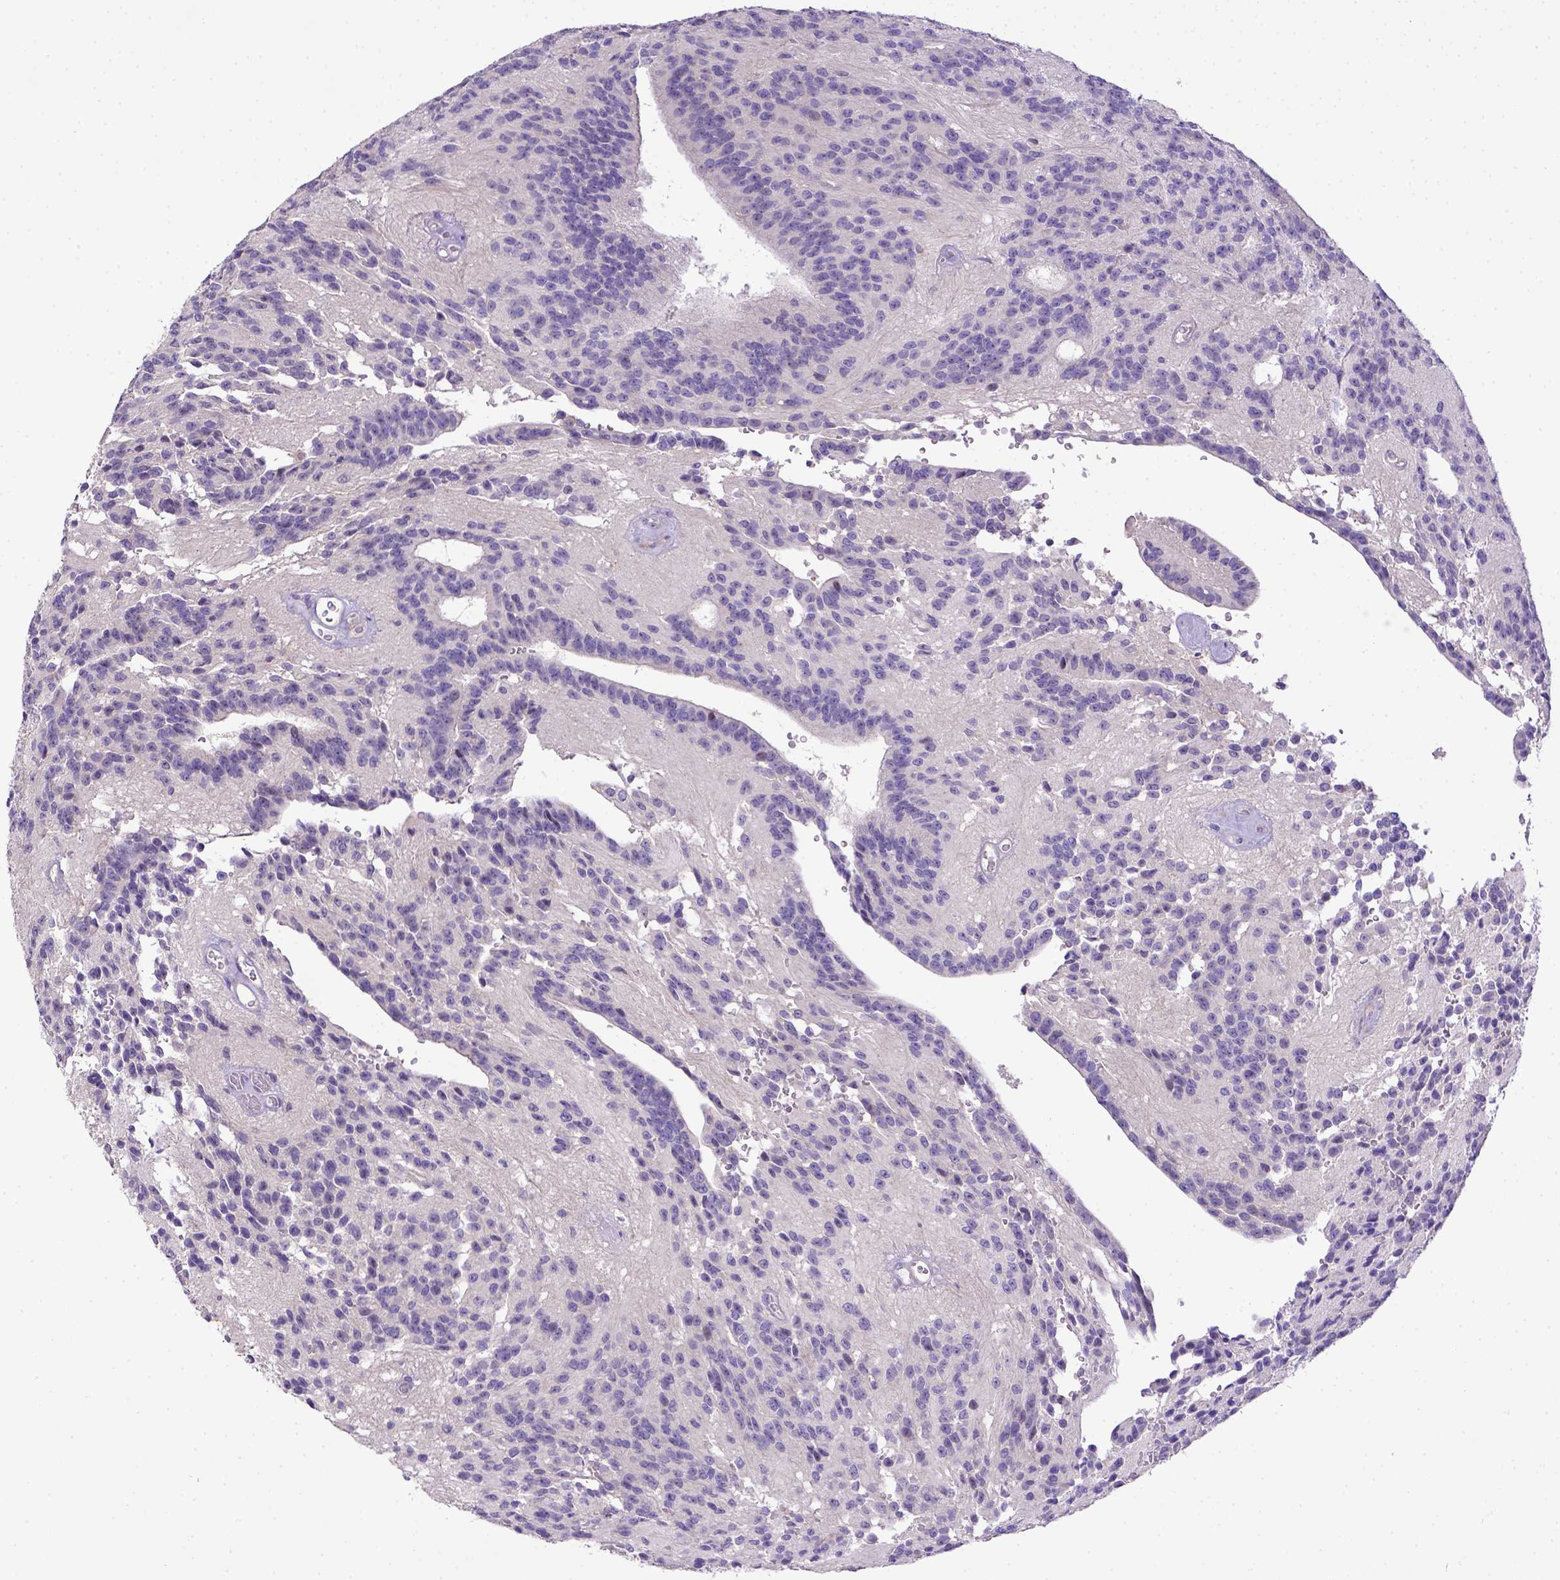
{"staining": {"intensity": "negative", "quantity": "none", "location": "none"}, "tissue": "glioma", "cell_type": "Tumor cells", "image_type": "cancer", "snomed": [{"axis": "morphology", "description": "Glioma, malignant, Low grade"}, {"axis": "topography", "description": "Brain"}], "caption": "High magnification brightfield microscopy of low-grade glioma (malignant) stained with DAB (3,3'-diaminobenzidine) (brown) and counterstained with hematoxylin (blue): tumor cells show no significant positivity. The staining was performed using DAB to visualize the protein expression in brown, while the nuclei were stained in blue with hematoxylin (Magnification: 20x).", "gene": "CD40", "patient": {"sex": "male", "age": 31}}